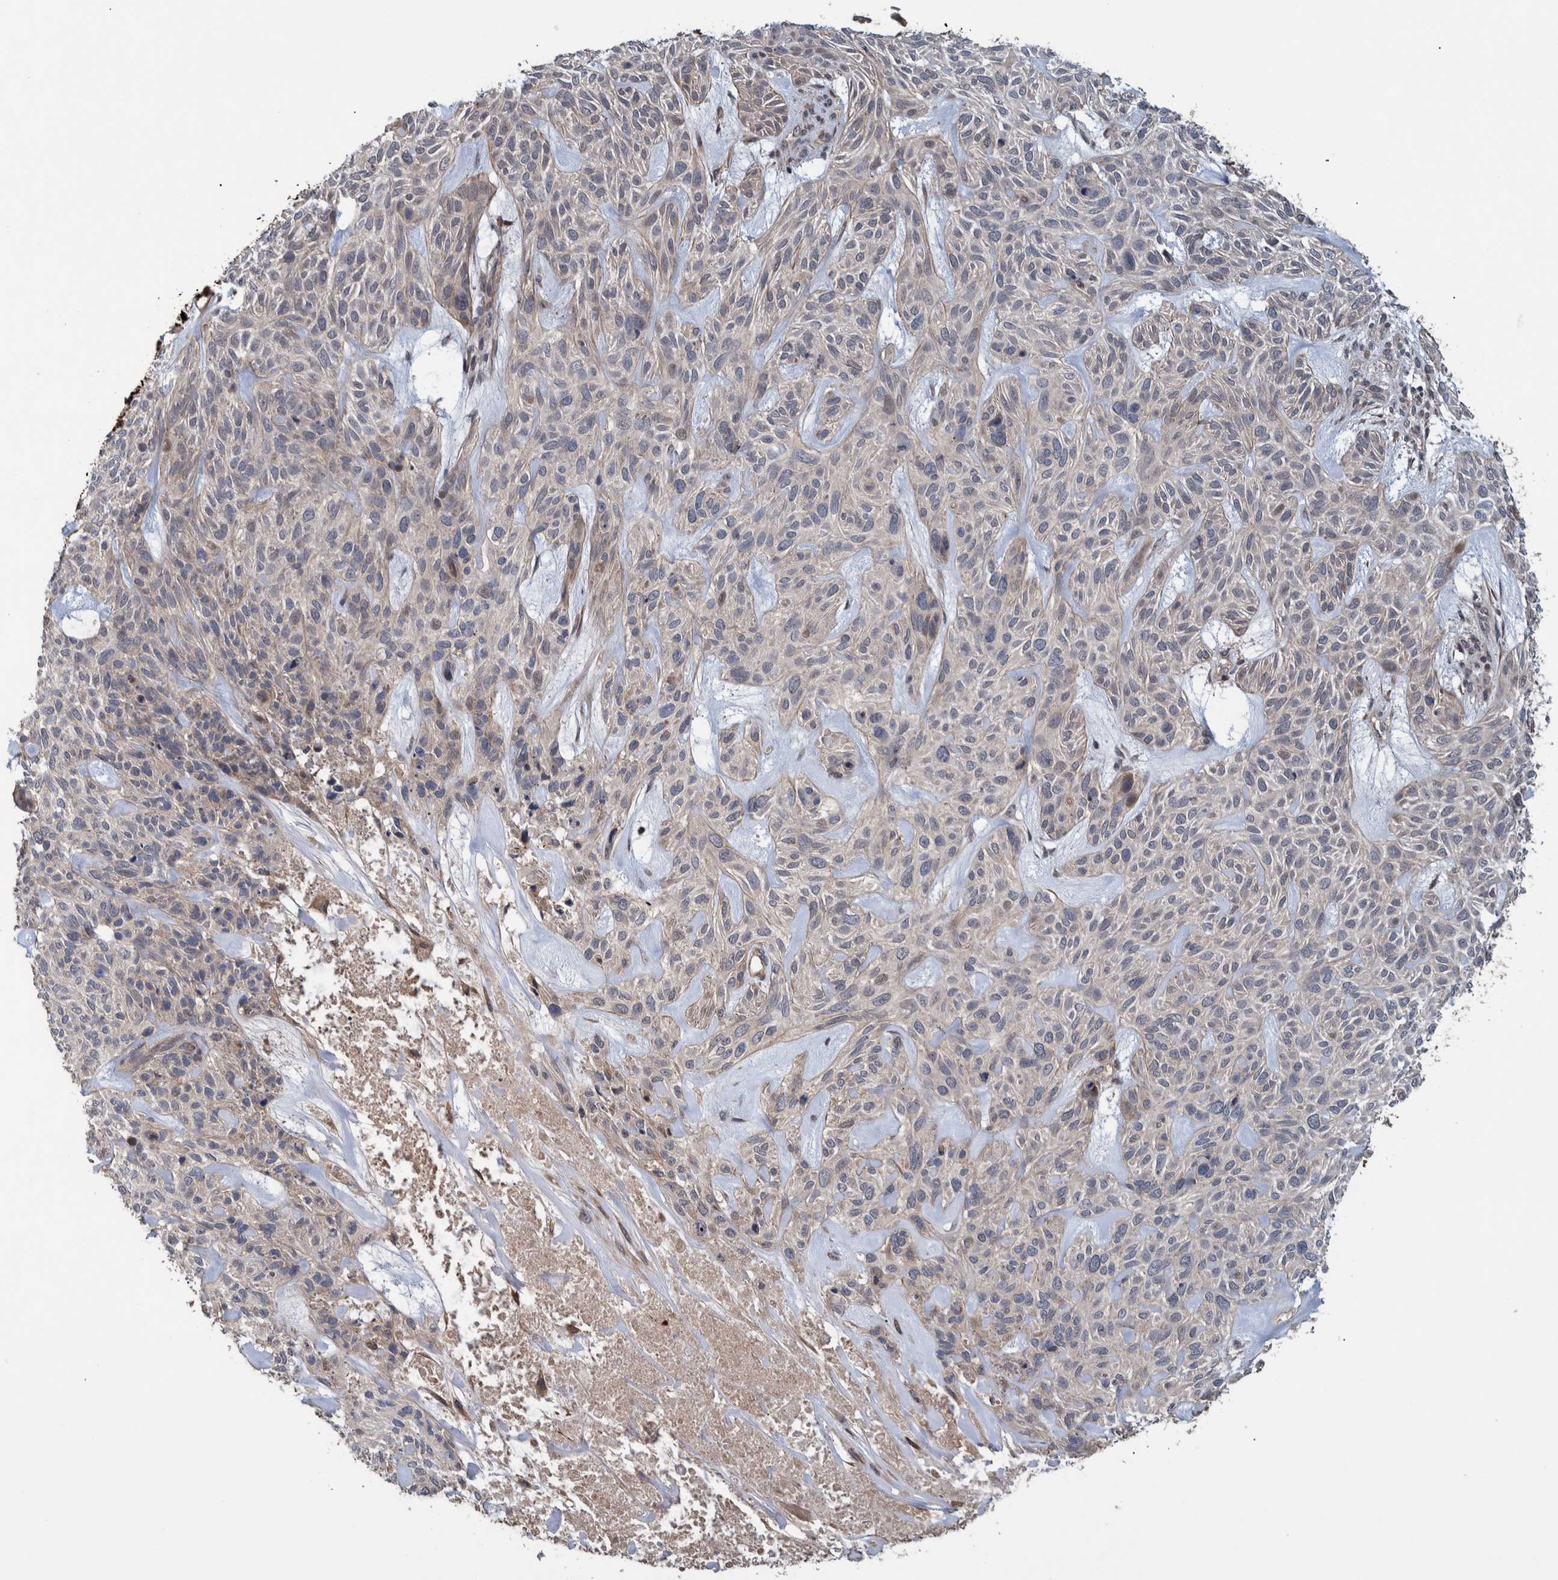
{"staining": {"intensity": "weak", "quantity": "<25%", "location": "cytoplasmic/membranous"}, "tissue": "skin cancer", "cell_type": "Tumor cells", "image_type": "cancer", "snomed": [{"axis": "morphology", "description": "Basal cell carcinoma"}, {"axis": "topography", "description": "Skin"}], "caption": "Immunohistochemical staining of skin basal cell carcinoma displays no significant staining in tumor cells.", "gene": "B3GNTL1", "patient": {"sex": "male", "age": 55}}